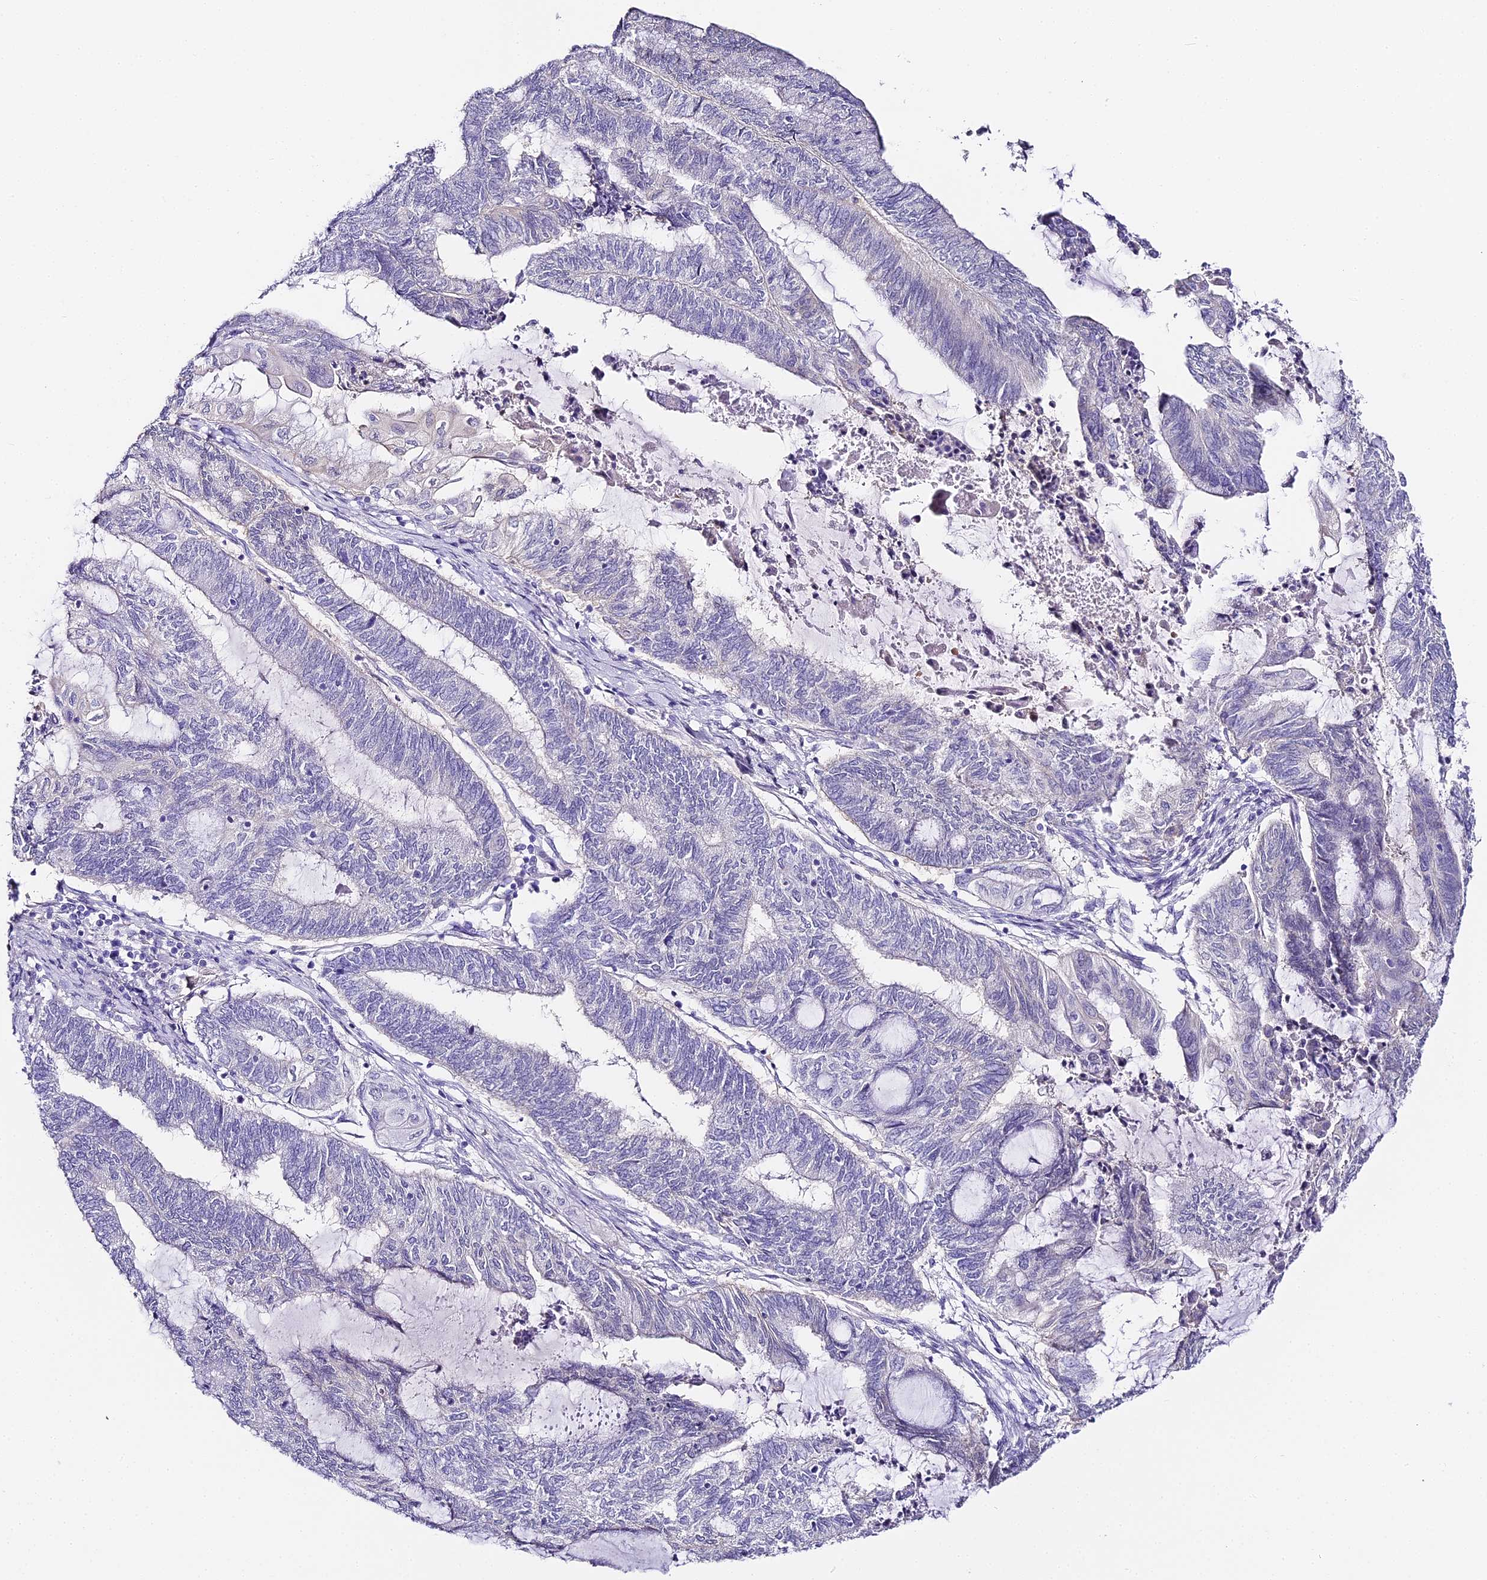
{"staining": {"intensity": "negative", "quantity": "none", "location": "none"}, "tissue": "endometrial cancer", "cell_type": "Tumor cells", "image_type": "cancer", "snomed": [{"axis": "morphology", "description": "Adenocarcinoma, NOS"}, {"axis": "topography", "description": "Uterus"}, {"axis": "topography", "description": "Endometrium"}], "caption": "An immunohistochemistry (IHC) histopathology image of endometrial cancer (adenocarcinoma) is shown. There is no staining in tumor cells of endometrial cancer (adenocarcinoma).", "gene": "ABHD14A-ACY1", "patient": {"sex": "female", "age": 70}}